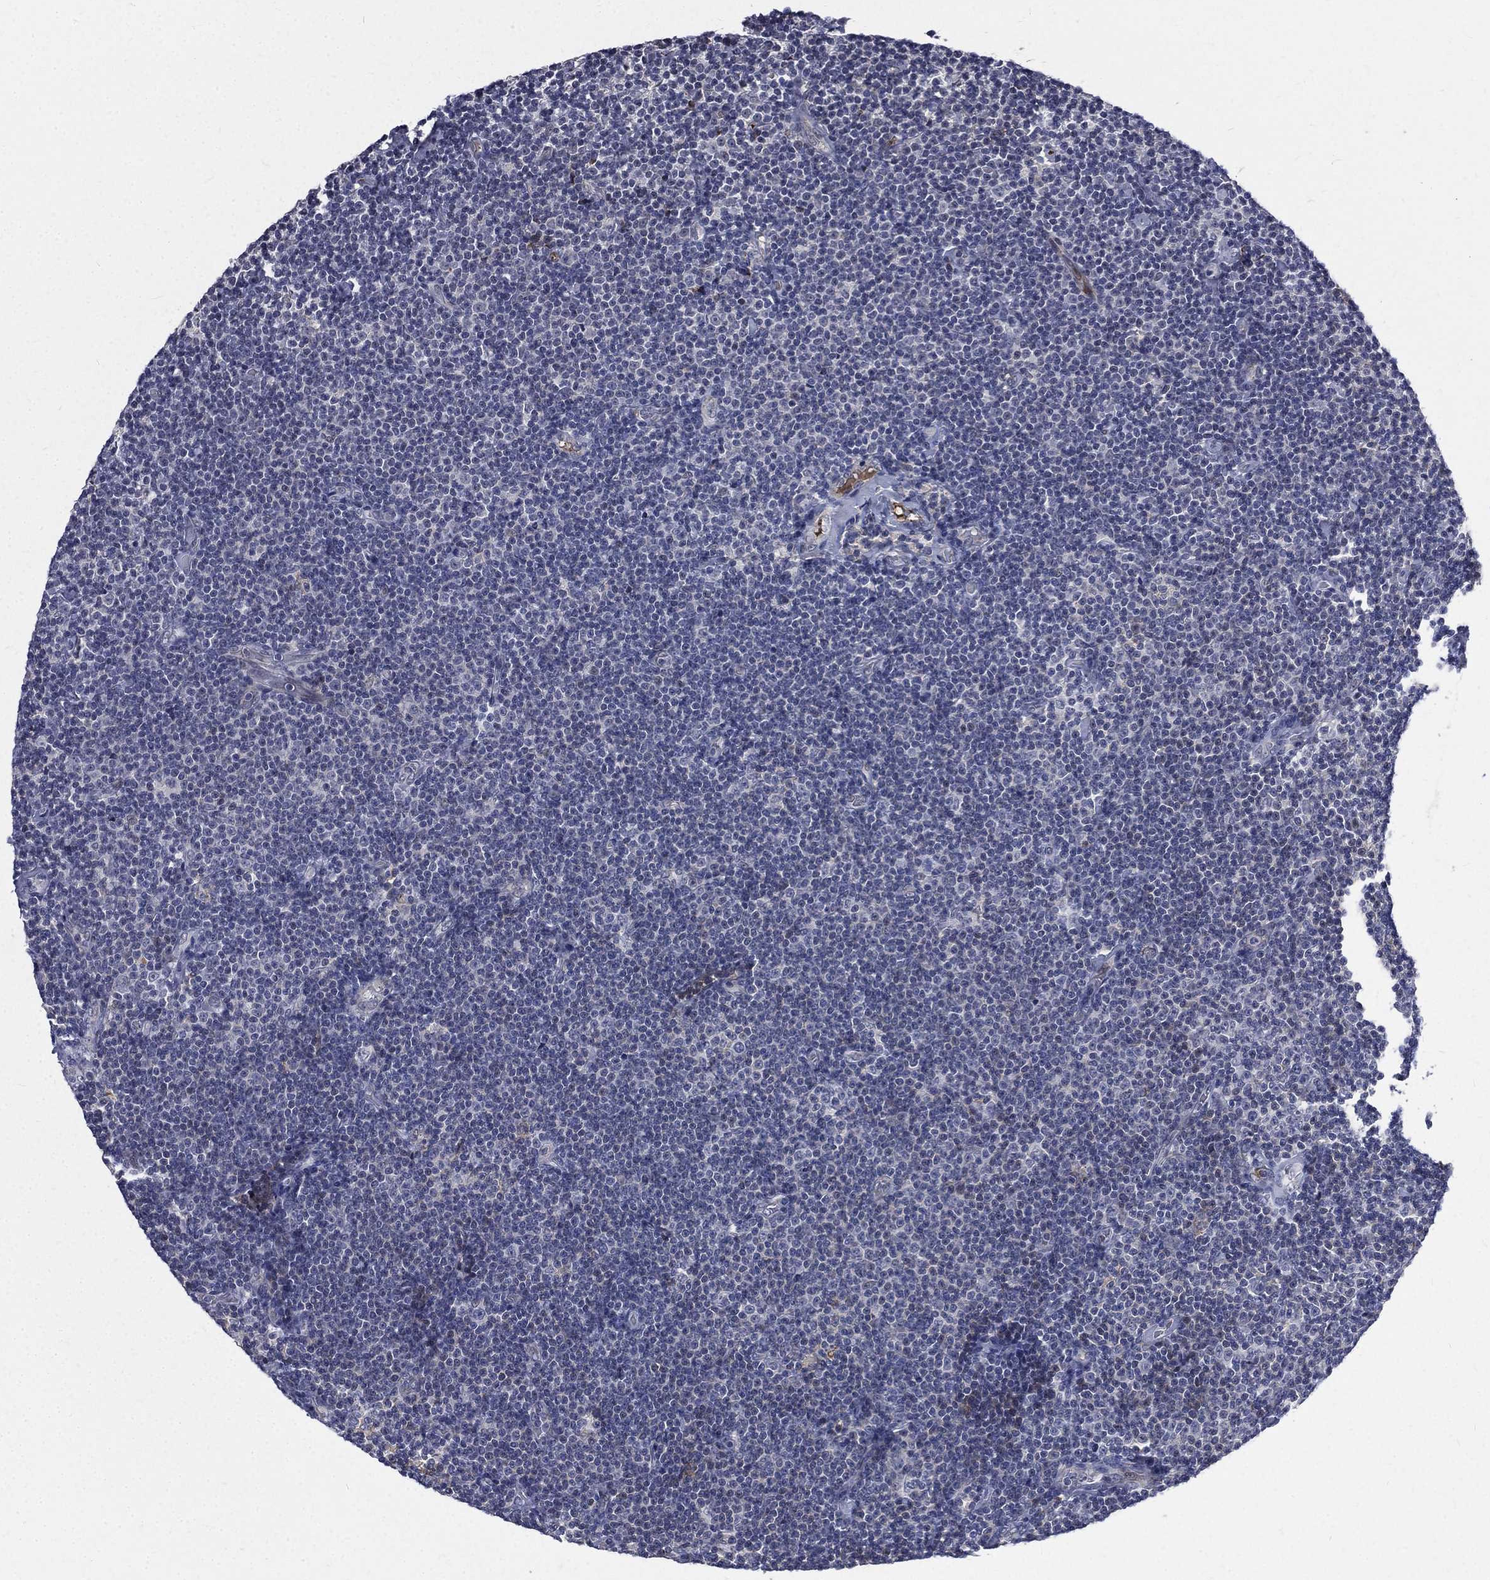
{"staining": {"intensity": "negative", "quantity": "none", "location": "none"}, "tissue": "lymphoma", "cell_type": "Tumor cells", "image_type": "cancer", "snomed": [{"axis": "morphology", "description": "Malignant lymphoma, non-Hodgkin's type, Low grade"}, {"axis": "topography", "description": "Lymph node"}], "caption": "Immunohistochemistry (IHC) histopathology image of neoplastic tissue: human low-grade malignant lymphoma, non-Hodgkin's type stained with DAB reveals no significant protein positivity in tumor cells.", "gene": "FGG", "patient": {"sex": "male", "age": 81}}